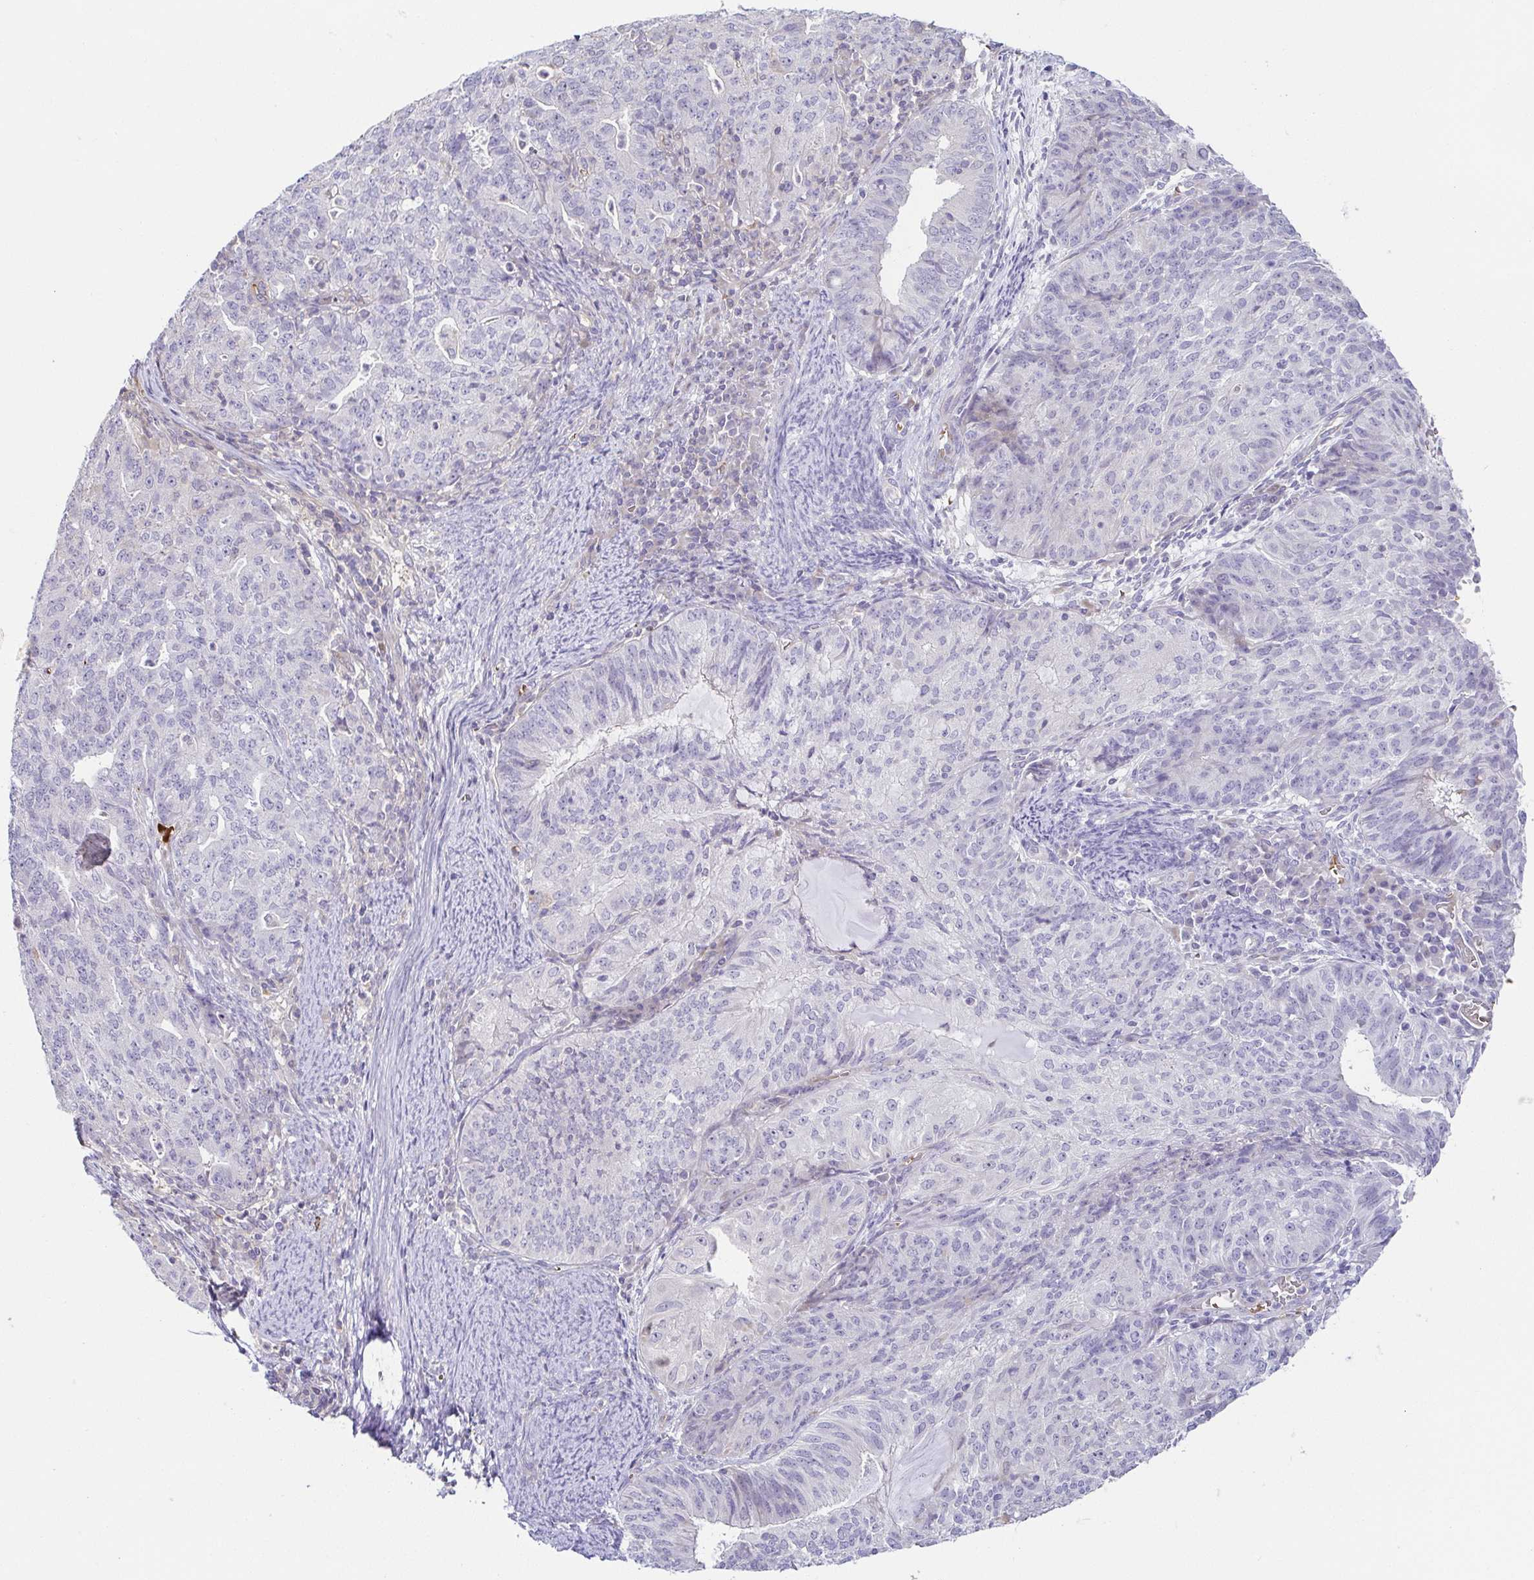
{"staining": {"intensity": "negative", "quantity": "none", "location": "none"}, "tissue": "endometrial cancer", "cell_type": "Tumor cells", "image_type": "cancer", "snomed": [{"axis": "morphology", "description": "Adenocarcinoma, NOS"}, {"axis": "topography", "description": "Endometrium"}], "caption": "This is a photomicrograph of immunohistochemistry staining of endometrial cancer (adenocarcinoma), which shows no expression in tumor cells.", "gene": "FAM162B", "patient": {"sex": "female", "age": 82}}